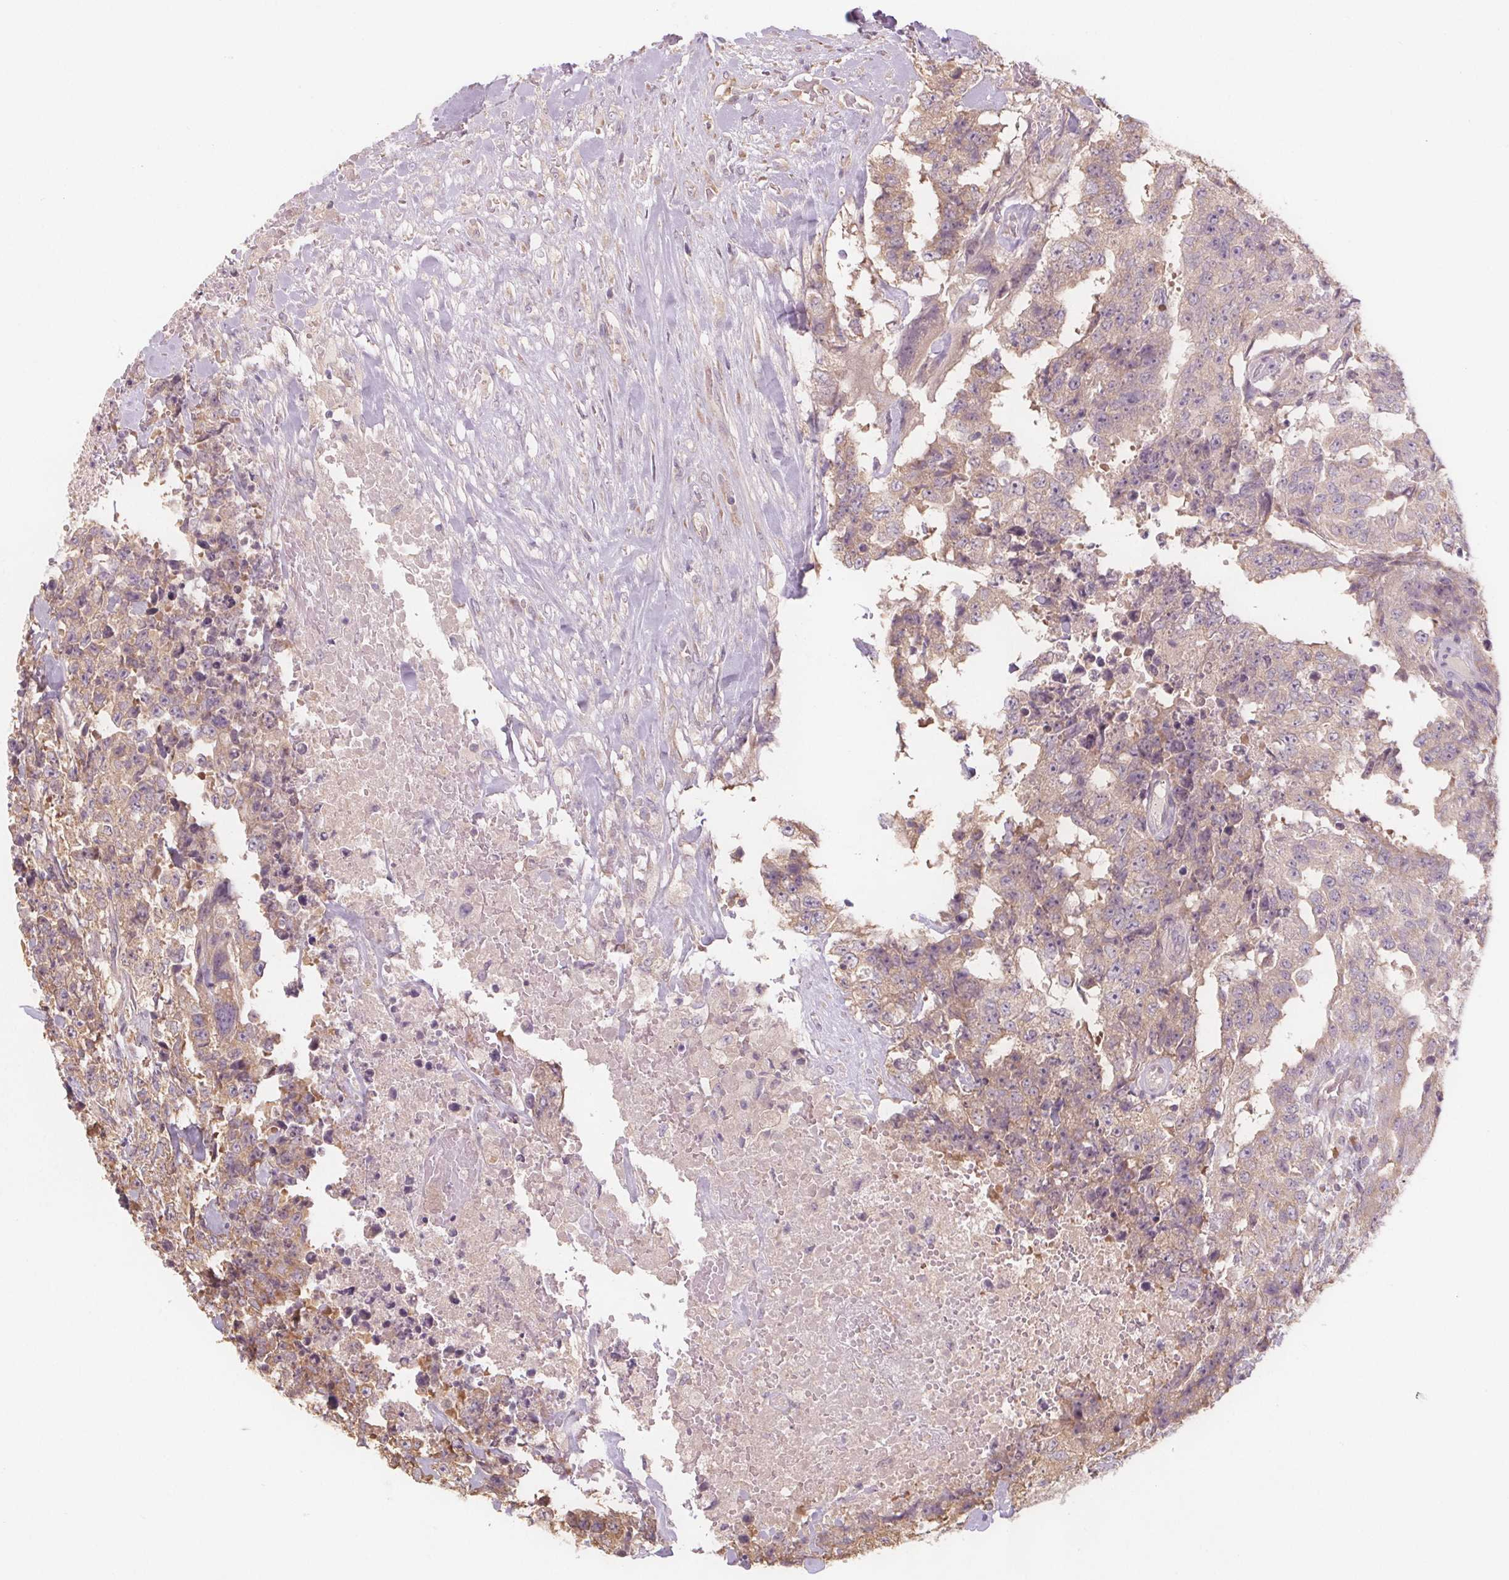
{"staining": {"intensity": "weak", "quantity": "25%-75%", "location": "cytoplasmic/membranous"}, "tissue": "testis cancer", "cell_type": "Tumor cells", "image_type": "cancer", "snomed": [{"axis": "morphology", "description": "Carcinoma, Embryonal, NOS"}, {"axis": "topography", "description": "Testis"}], "caption": "Human testis embryonal carcinoma stained with a protein marker demonstrates weak staining in tumor cells.", "gene": "TMEM80", "patient": {"sex": "male", "age": 24}}